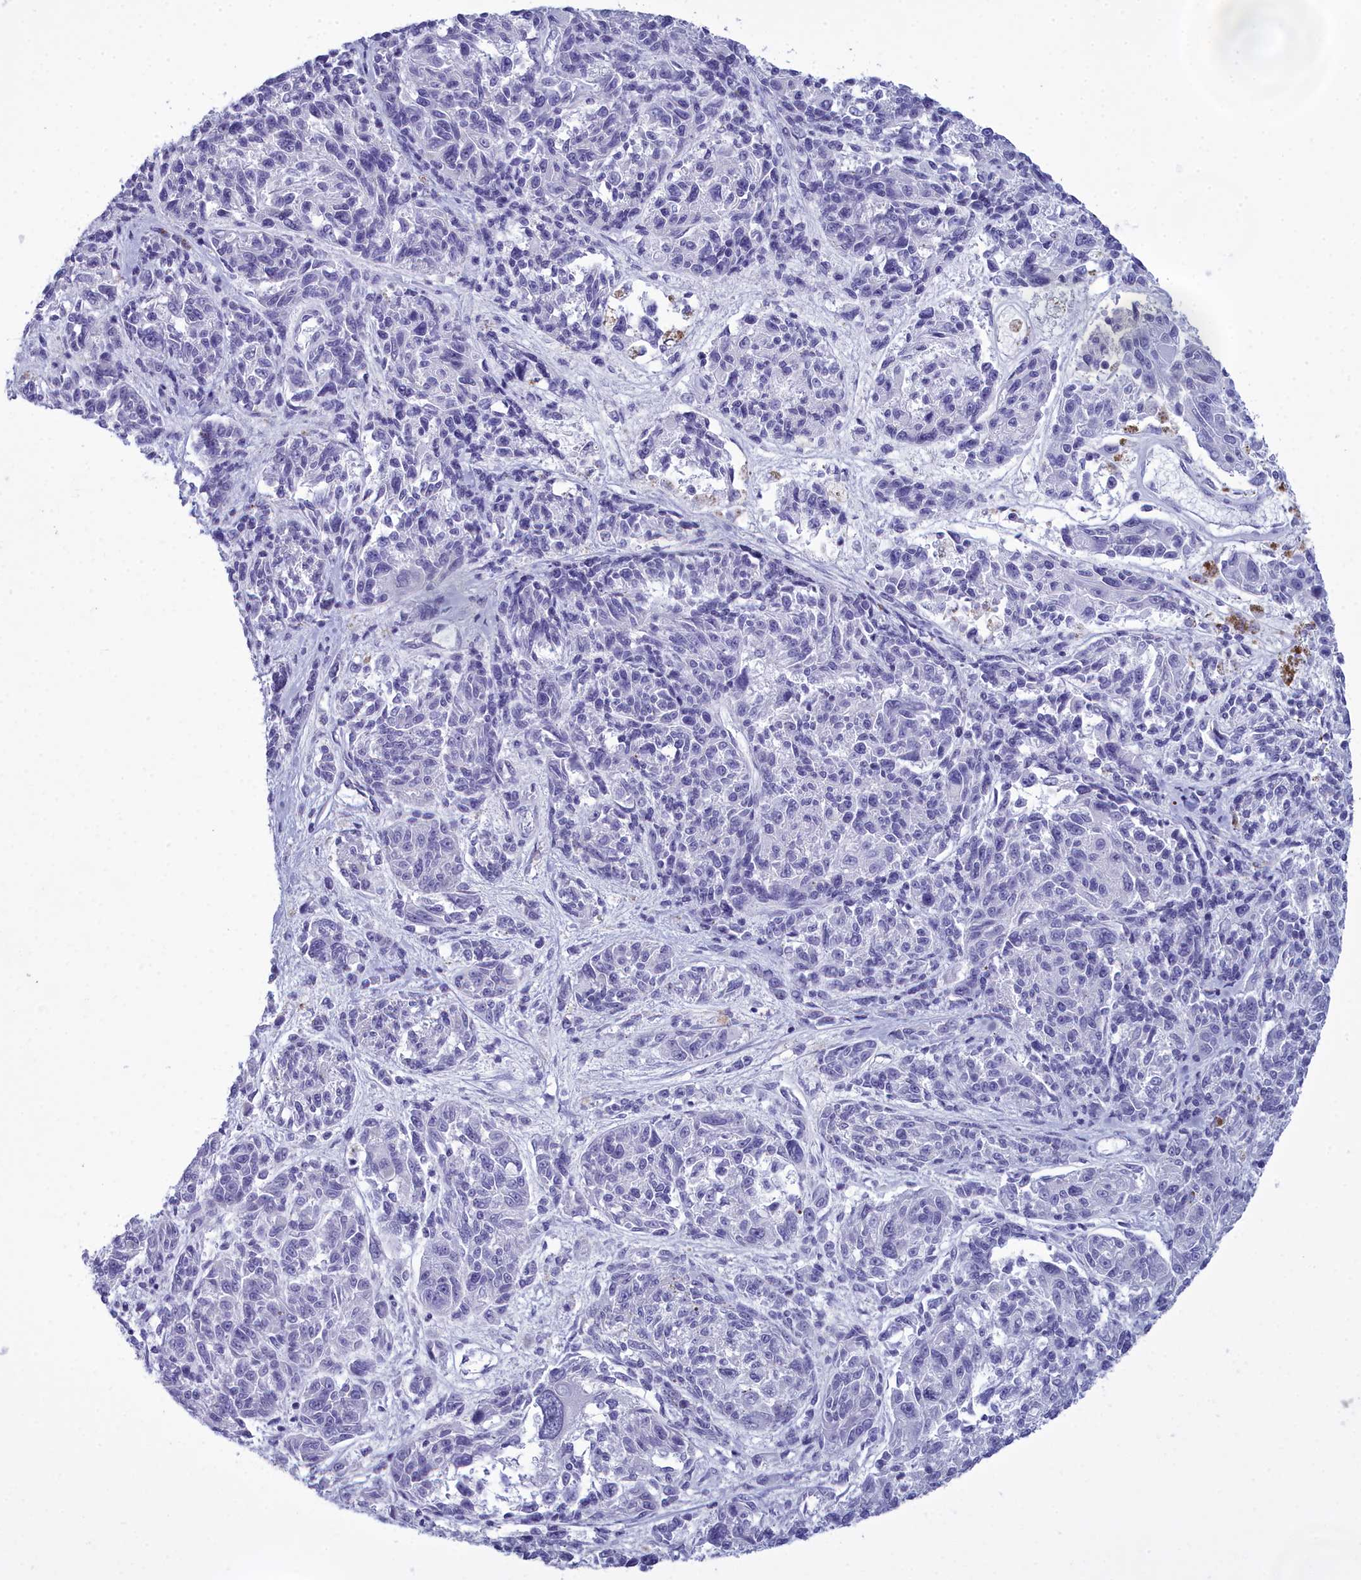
{"staining": {"intensity": "negative", "quantity": "none", "location": "none"}, "tissue": "melanoma", "cell_type": "Tumor cells", "image_type": "cancer", "snomed": [{"axis": "morphology", "description": "Malignant melanoma, NOS"}, {"axis": "topography", "description": "Skin"}], "caption": "Human malignant melanoma stained for a protein using immunohistochemistry (IHC) displays no staining in tumor cells.", "gene": "MAP6", "patient": {"sex": "male", "age": 53}}